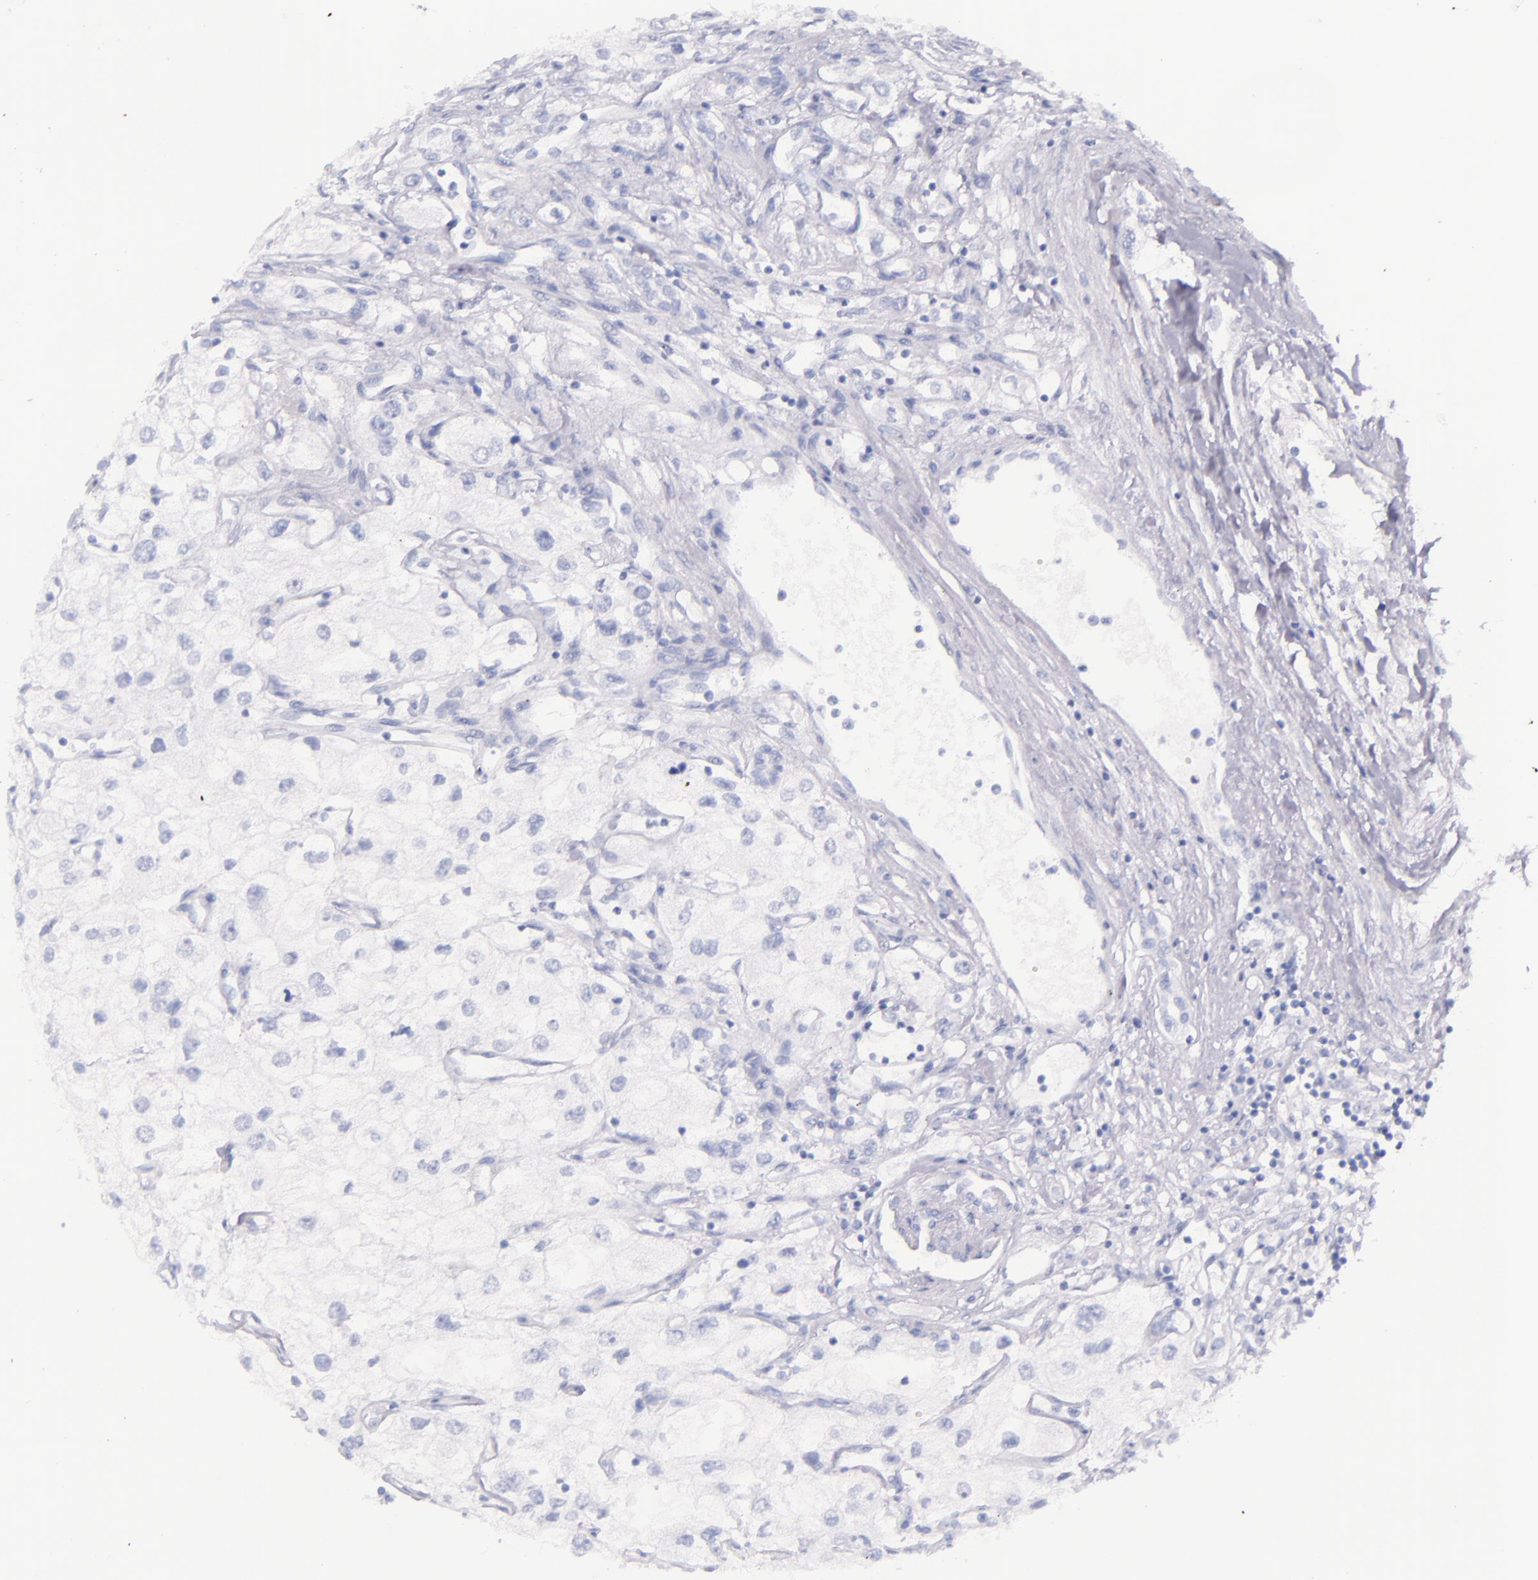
{"staining": {"intensity": "negative", "quantity": "none", "location": "none"}, "tissue": "renal cancer", "cell_type": "Tumor cells", "image_type": "cancer", "snomed": [{"axis": "morphology", "description": "Adenocarcinoma, NOS"}, {"axis": "topography", "description": "Kidney"}], "caption": "Micrograph shows no significant protein positivity in tumor cells of renal adenocarcinoma.", "gene": "SFTPB", "patient": {"sex": "male", "age": 57}}